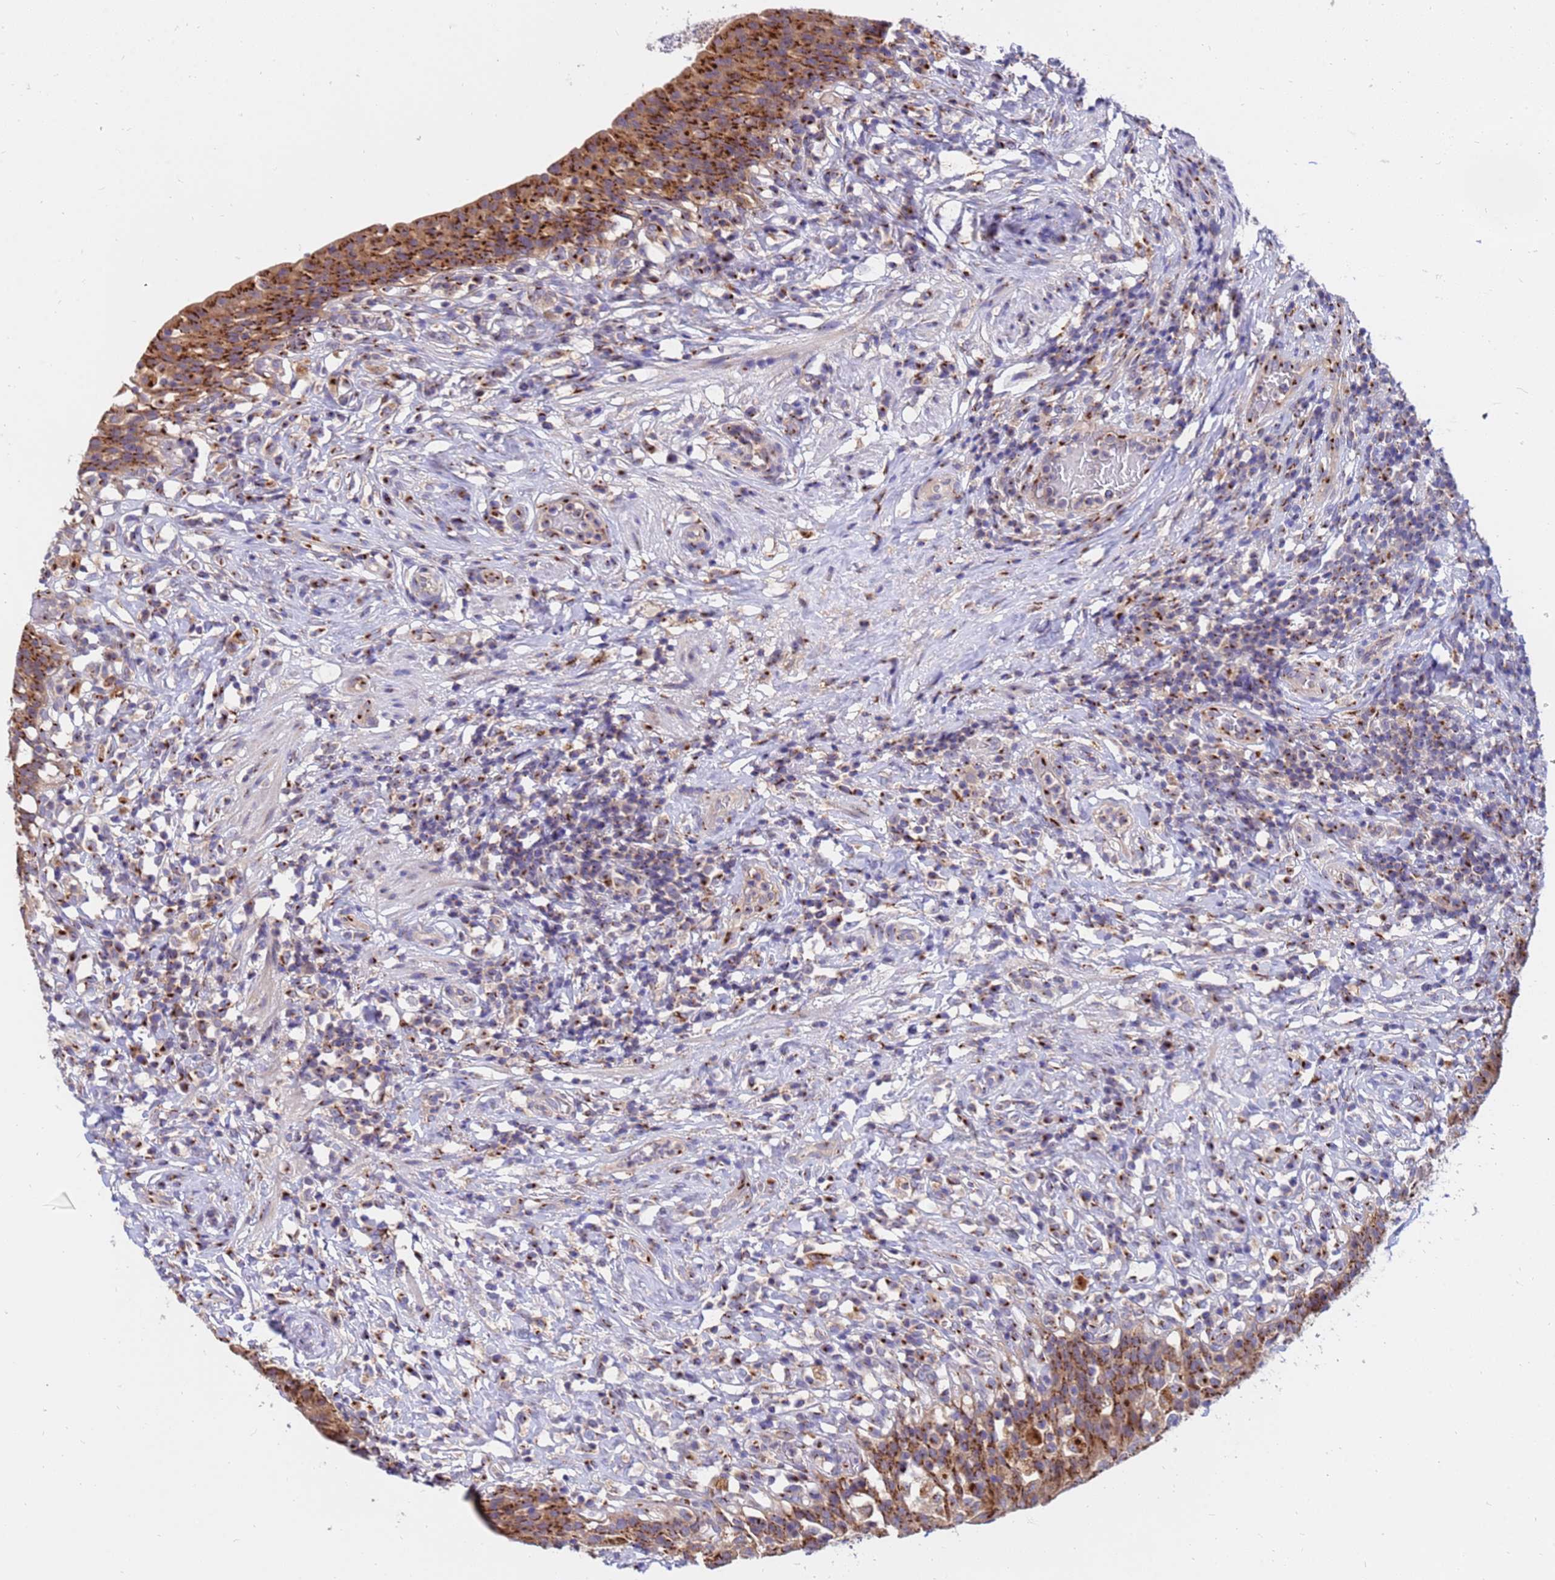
{"staining": {"intensity": "moderate", "quantity": ">75%", "location": "cytoplasmic/membranous"}, "tissue": "urinary bladder", "cell_type": "Urothelial cells", "image_type": "normal", "snomed": [{"axis": "morphology", "description": "Normal tissue, NOS"}, {"axis": "morphology", "description": "Inflammation, NOS"}, {"axis": "topography", "description": "Urinary bladder"}], "caption": "High-power microscopy captured an IHC micrograph of unremarkable urinary bladder, revealing moderate cytoplasmic/membranous staining in about >75% of urothelial cells. Immunohistochemistry stains the protein in brown and the nuclei are stained blue.", "gene": "HPS3", "patient": {"sex": "male", "age": 64}}